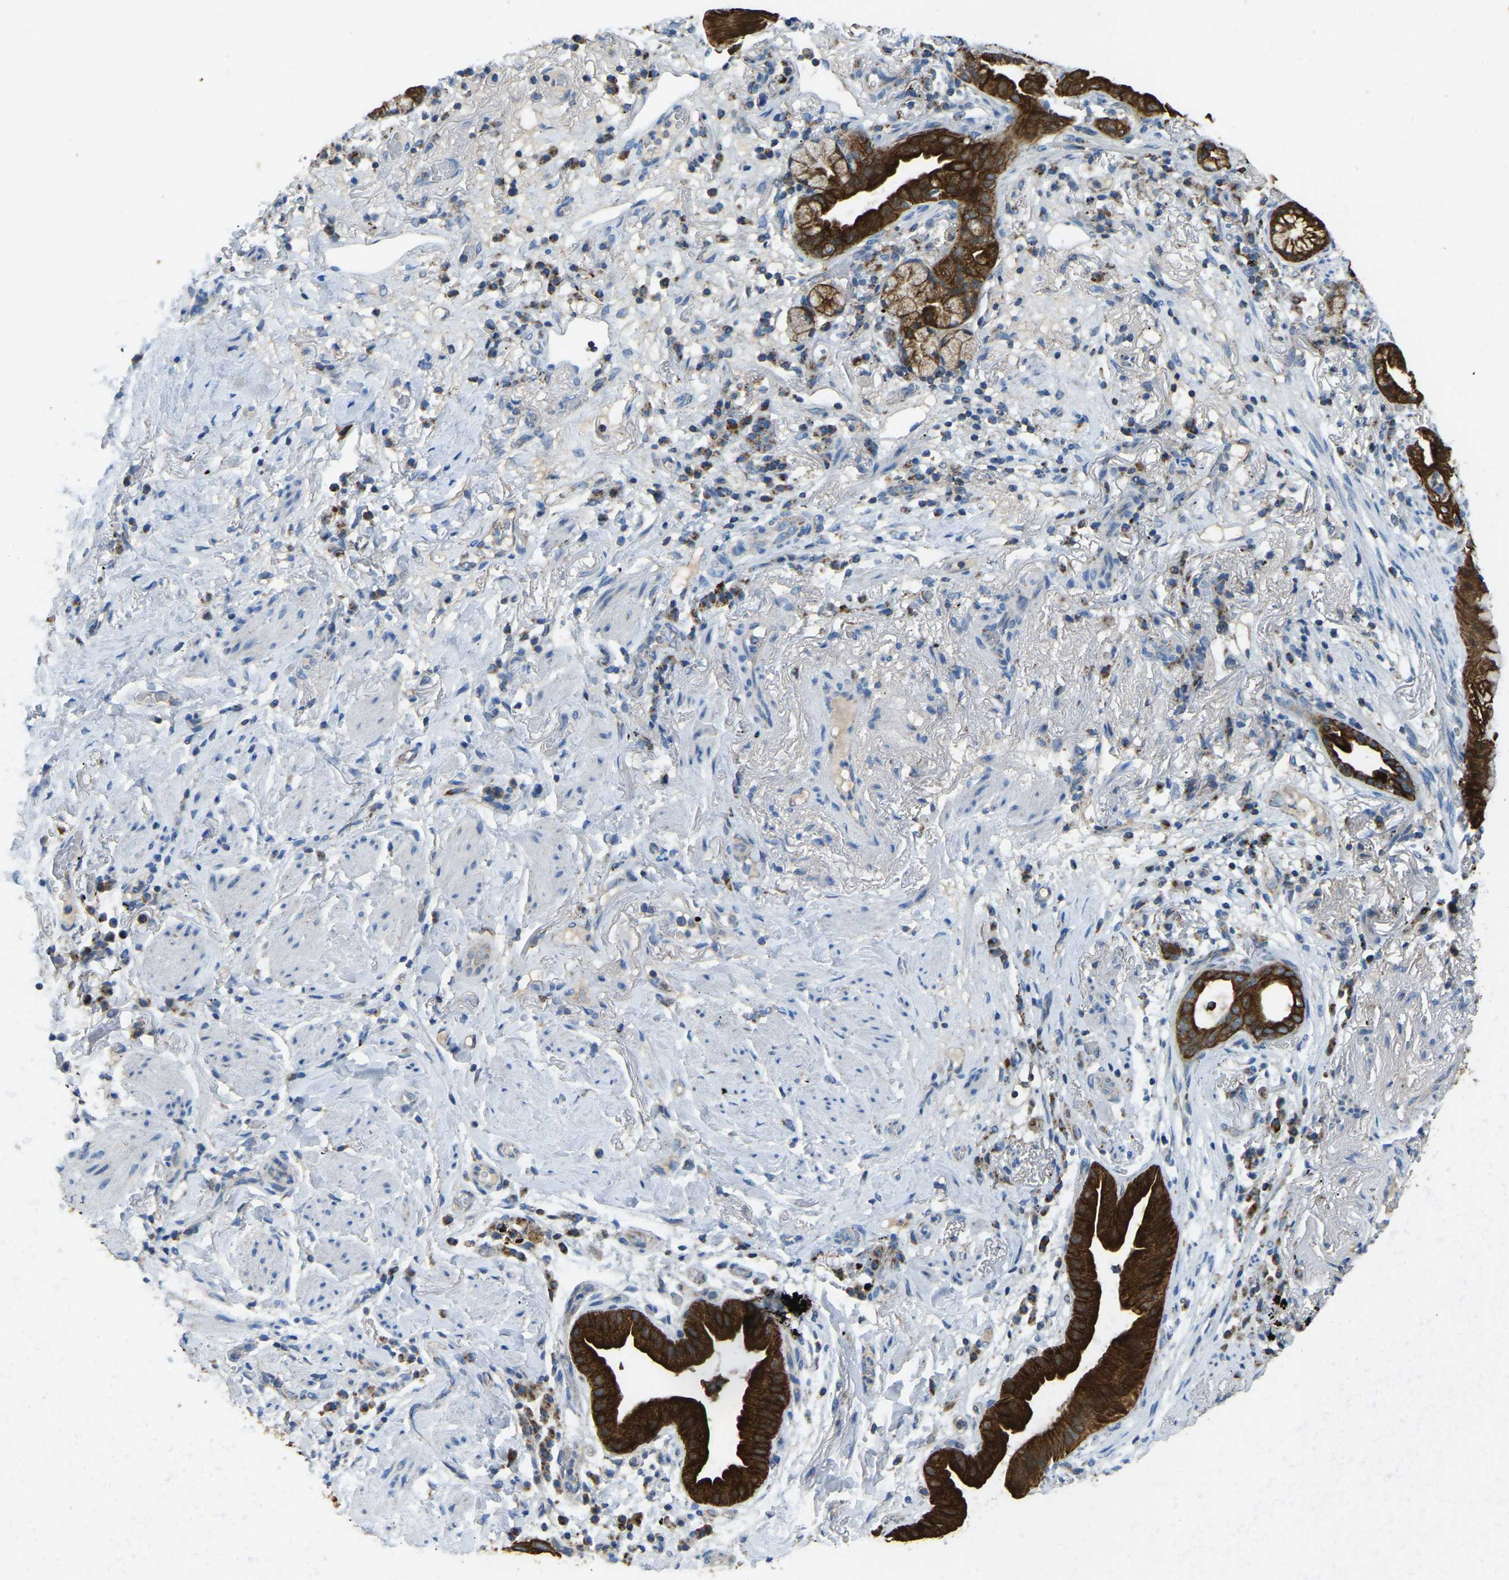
{"staining": {"intensity": "strong", "quantity": ">75%", "location": "cytoplasmic/membranous"}, "tissue": "lung cancer", "cell_type": "Tumor cells", "image_type": "cancer", "snomed": [{"axis": "morphology", "description": "Normal tissue, NOS"}, {"axis": "morphology", "description": "Adenocarcinoma, NOS"}, {"axis": "topography", "description": "Bronchus"}, {"axis": "topography", "description": "Lung"}], "caption": "Immunohistochemical staining of human lung cancer shows strong cytoplasmic/membranous protein staining in approximately >75% of tumor cells.", "gene": "ZNF200", "patient": {"sex": "female", "age": 70}}